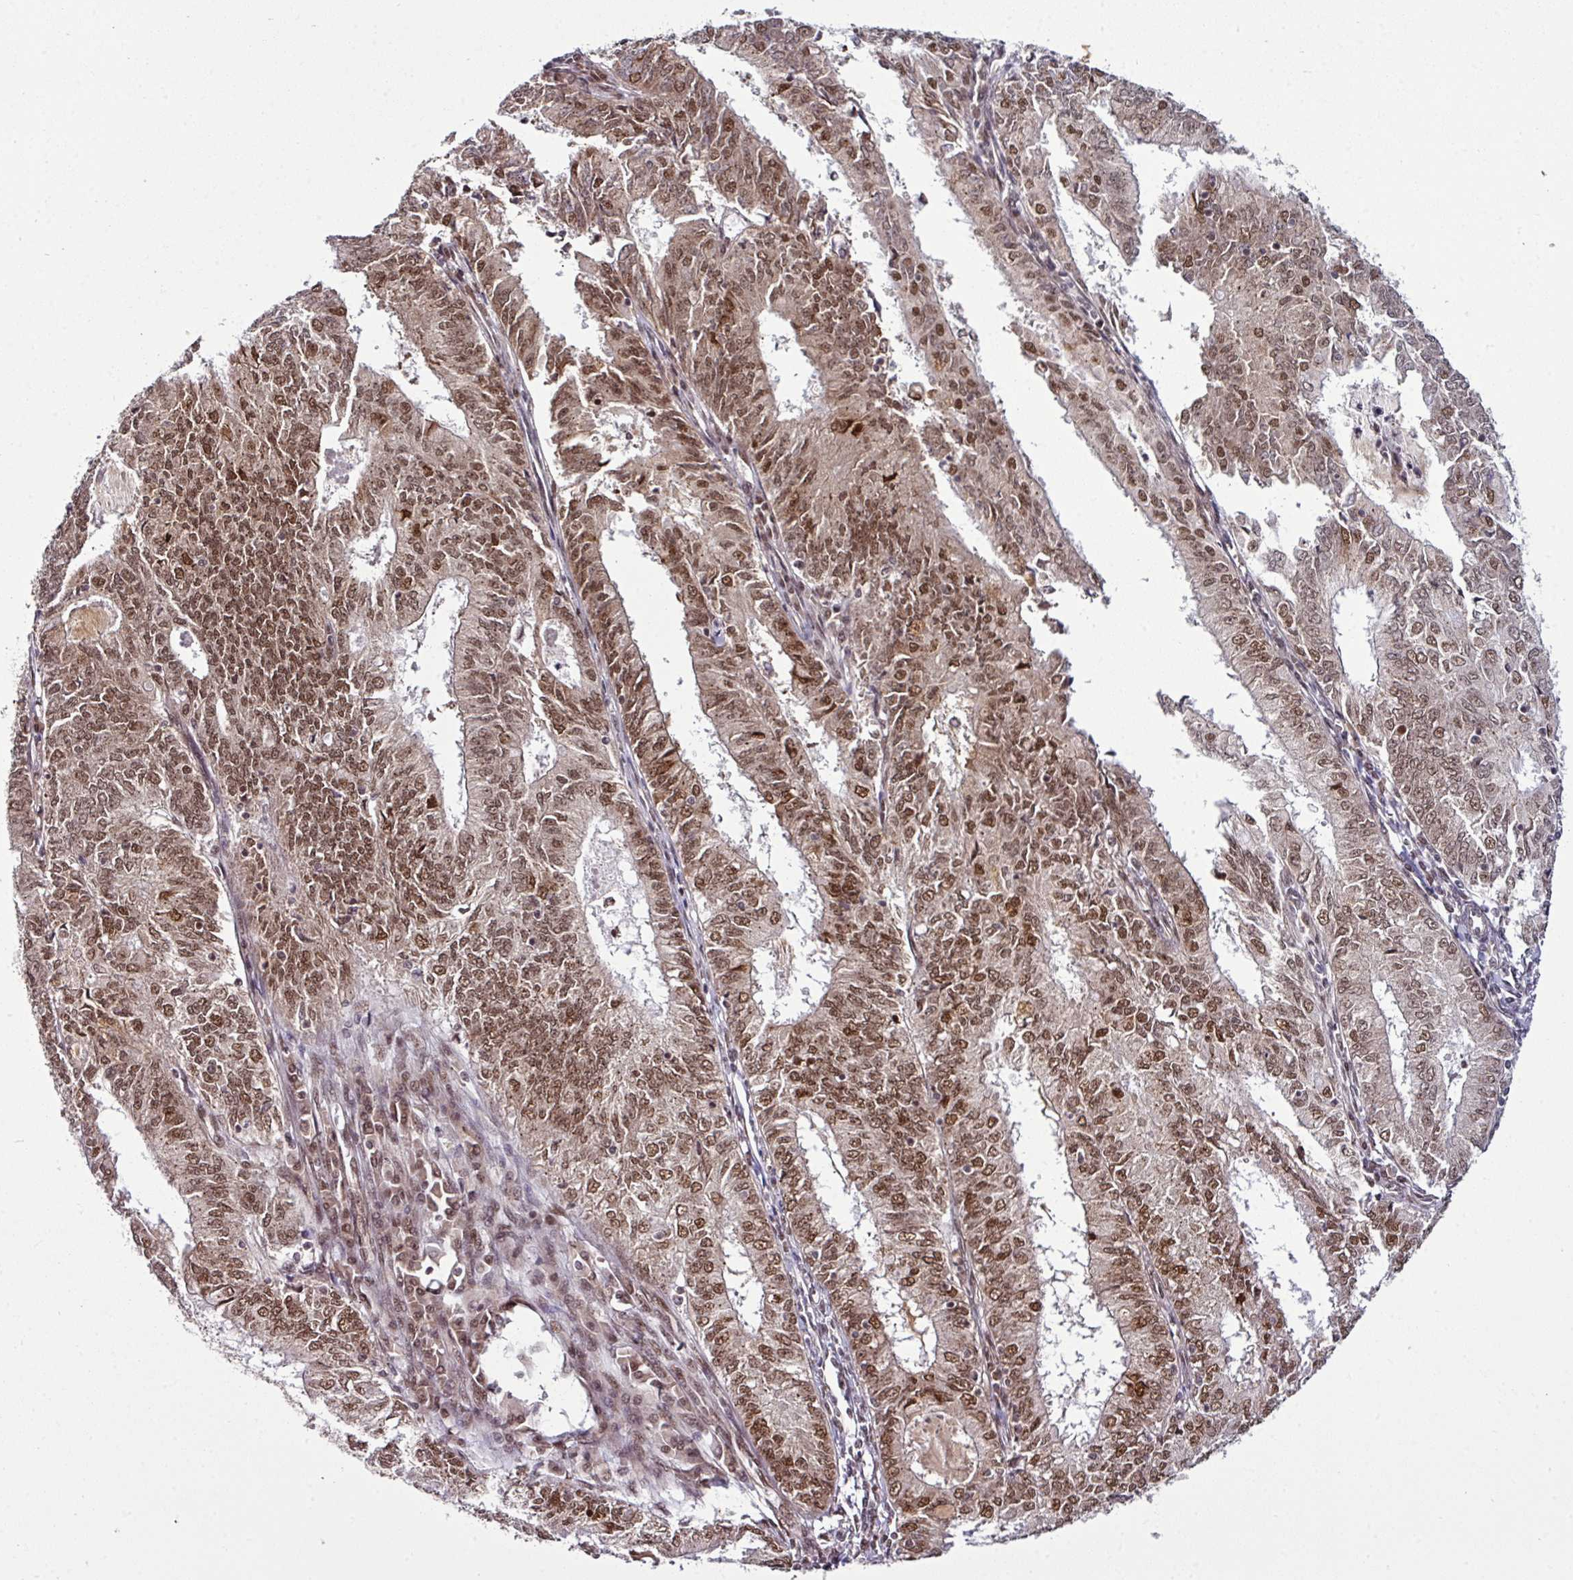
{"staining": {"intensity": "moderate", "quantity": ">75%", "location": "nuclear"}, "tissue": "endometrial cancer", "cell_type": "Tumor cells", "image_type": "cancer", "snomed": [{"axis": "morphology", "description": "Adenocarcinoma, NOS"}, {"axis": "topography", "description": "Endometrium"}], "caption": "Protein expression analysis of human adenocarcinoma (endometrial) reveals moderate nuclear staining in about >75% of tumor cells.", "gene": "MORF4L2", "patient": {"sex": "female", "age": 57}}